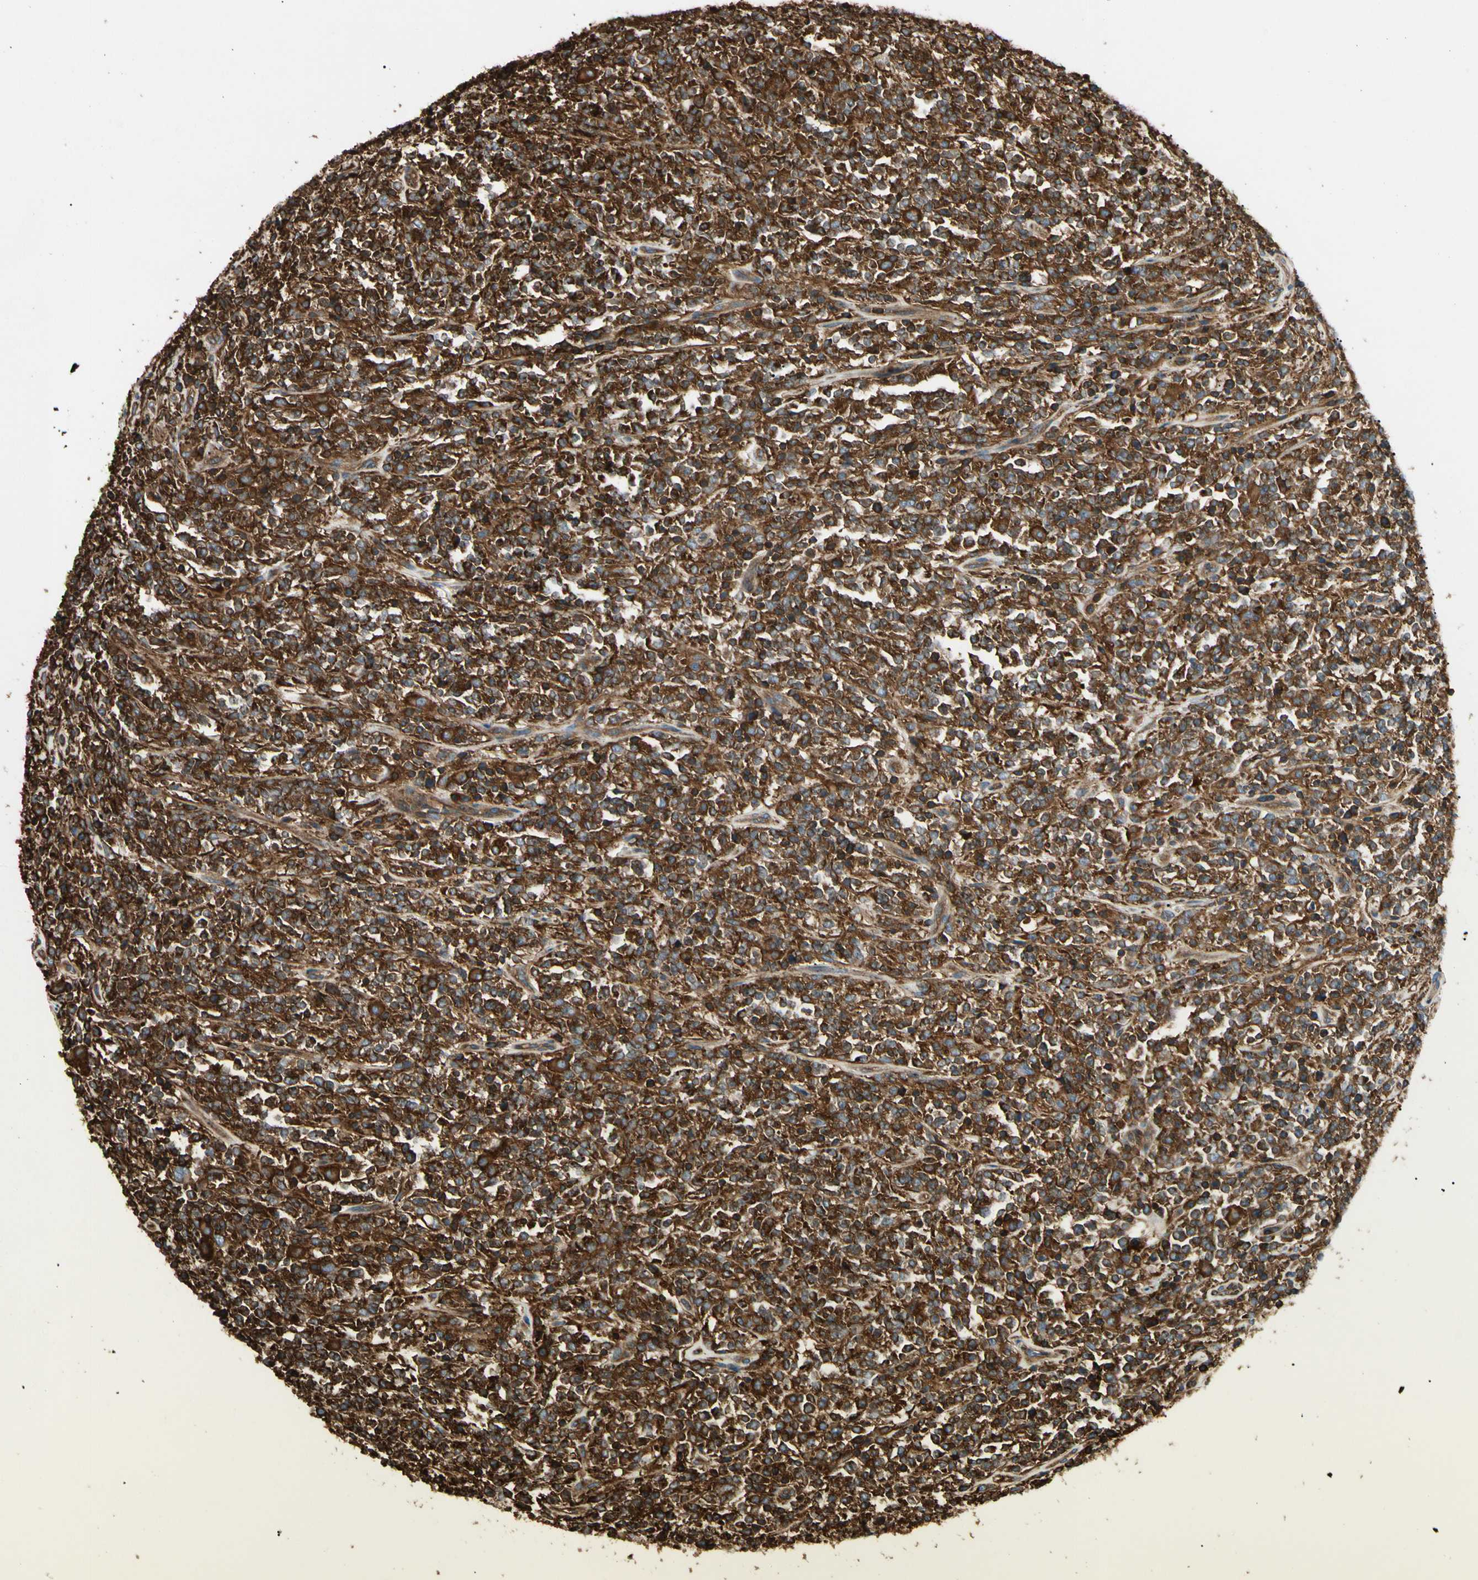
{"staining": {"intensity": "strong", "quantity": ">75%", "location": "cytoplasmic/membranous"}, "tissue": "lymphoma", "cell_type": "Tumor cells", "image_type": "cancer", "snomed": [{"axis": "morphology", "description": "Malignant lymphoma, non-Hodgkin's type, High grade"}, {"axis": "topography", "description": "Soft tissue"}], "caption": "Strong cytoplasmic/membranous staining is identified in about >75% of tumor cells in high-grade malignant lymphoma, non-Hodgkin's type.", "gene": "ARPC2", "patient": {"sex": "male", "age": 18}}